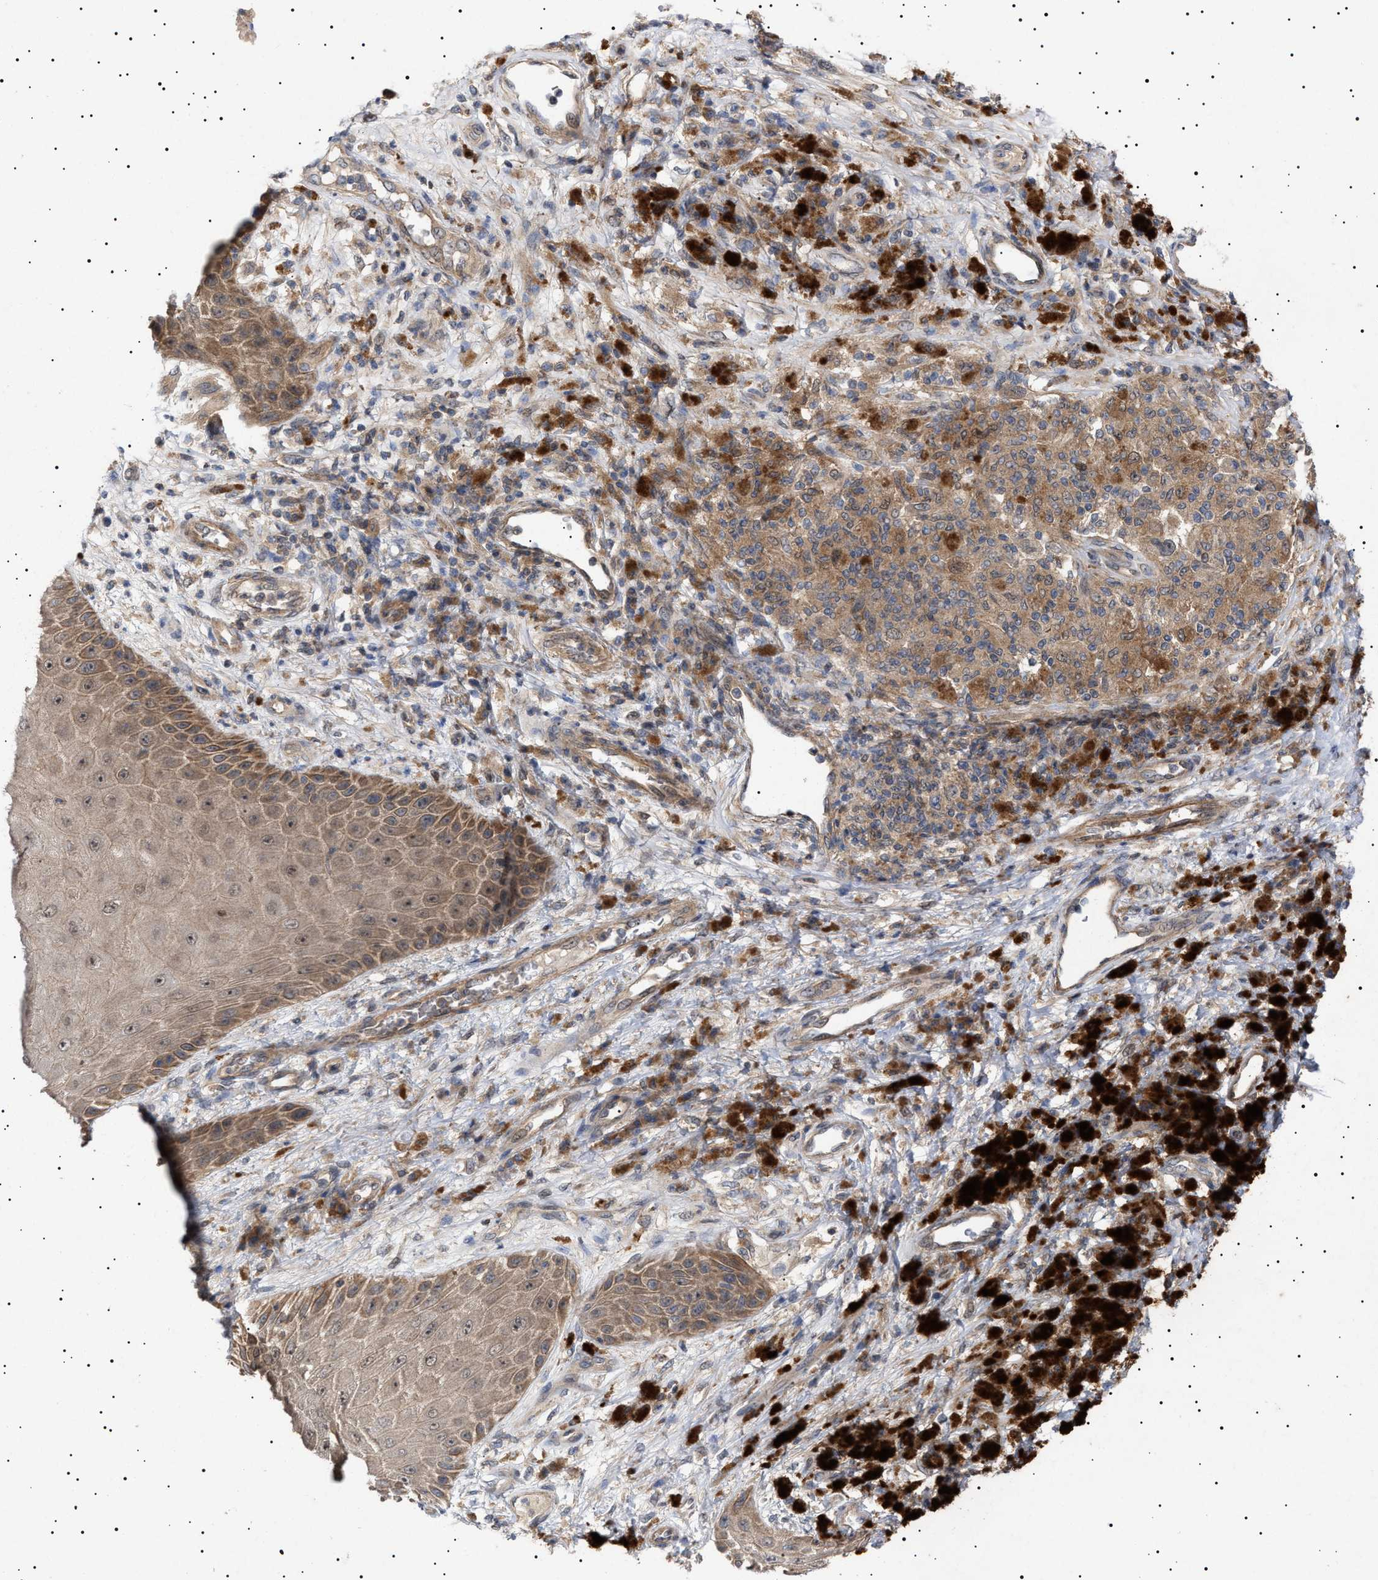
{"staining": {"intensity": "moderate", "quantity": ">75%", "location": "cytoplasmic/membranous"}, "tissue": "melanoma", "cell_type": "Tumor cells", "image_type": "cancer", "snomed": [{"axis": "morphology", "description": "Malignant melanoma, NOS"}, {"axis": "topography", "description": "Skin"}], "caption": "IHC image of human malignant melanoma stained for a protein (brown), which exhibits medium levels of moderate cytoplasmic/membranous staining in approximately >75% of tumor cells.", "gene": "NPLOC4", "patient": {"sex": "female", "age": 73}}